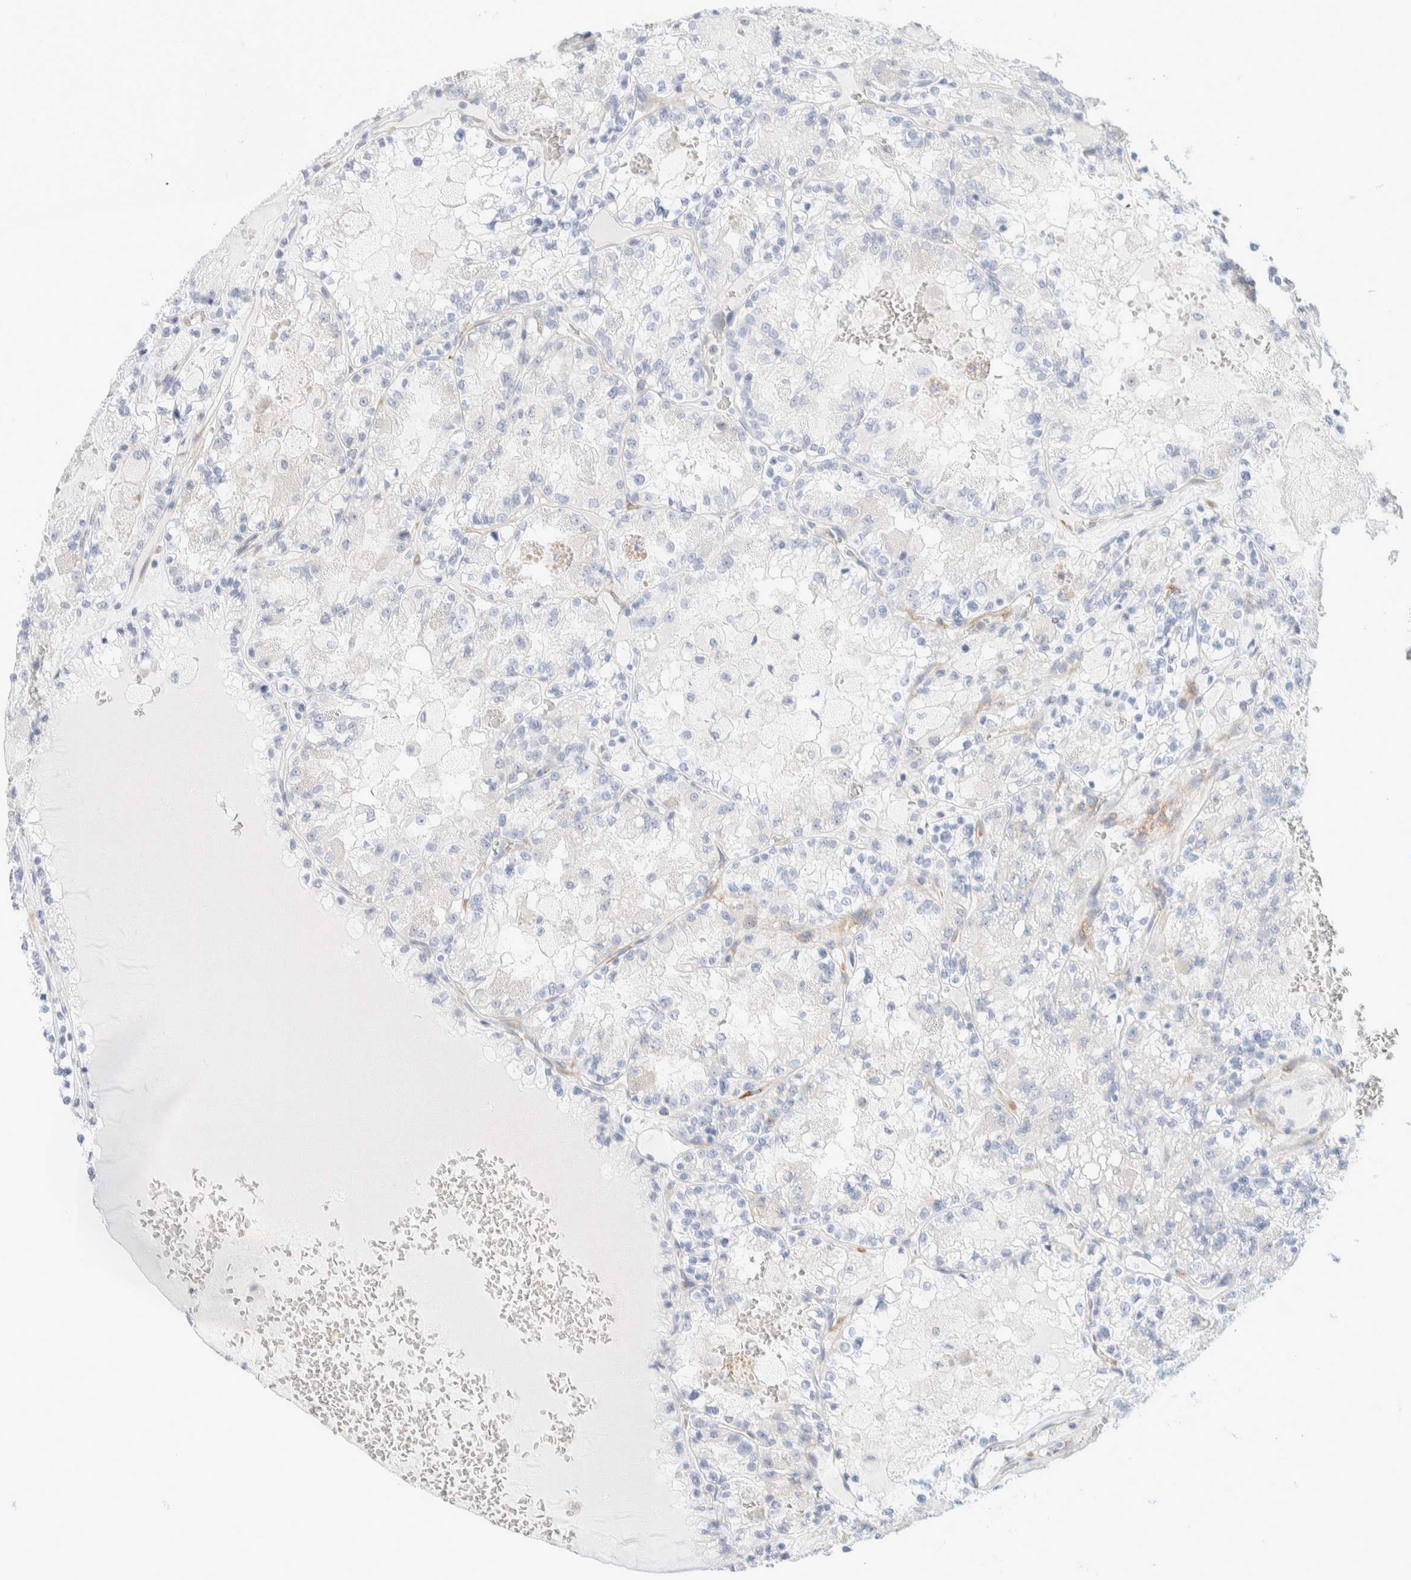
{"staining": {"intensity": "negative", "quantity": "none", "location": "none"}, "tissue": "renal cancer", "cell_type": "Tumor cells", "image_type": "cancer", "snomed": [{"axis": "morphology", "description": "Adenocarcinoma, NOS"}, {"axis": "topography", "description": "Kidney"}], "caption": "DAB (3,3'-diaminobenzidine) immunohistochemical staining of human renal cancer (adenocarcinoma) exhibits no significant staining in tumor cells. (DAB immunohistochemistry with hematoxylin counter stain).", "gene": "ATCAY", "patient": {"sex": "female", "age": 56}}